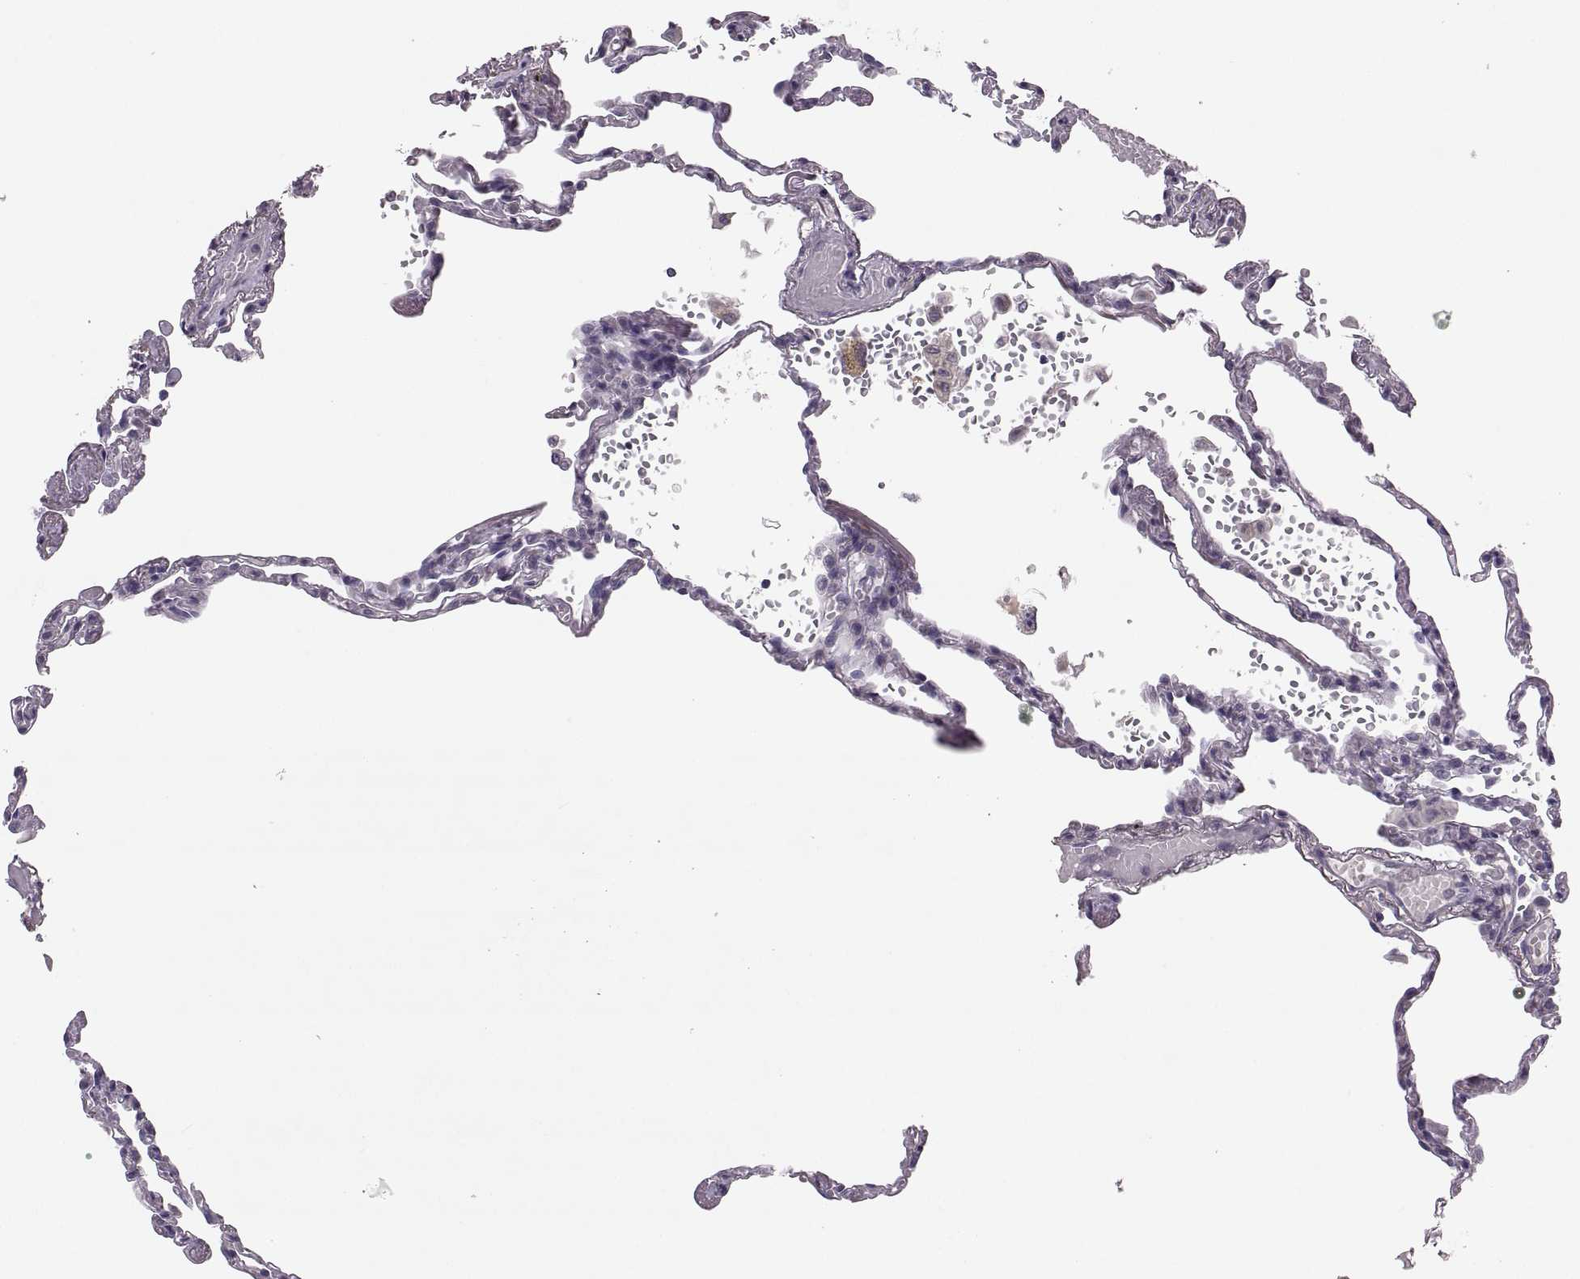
{"staining": {"intensity": "negative", "quantity": "none", "location": "none"}, "tissue": "lung", "cell_type": "Alveolar cells", "image_type": "normal", "snomed": [{"axis": "morphology", "description": "Normal tissue, NOS"}, {"axis": "topography", "description": "Lung"}], "caption": "IHC micrograph of benign lung stained for a protein (brown), which displays no expression in alveolar cells. (DAB (3,3'-diaminobenzidine) immunohistochemistry (IHC), high magnification).", "gene": "ADH6", "patient": {"sex": "male", "age": 78}}